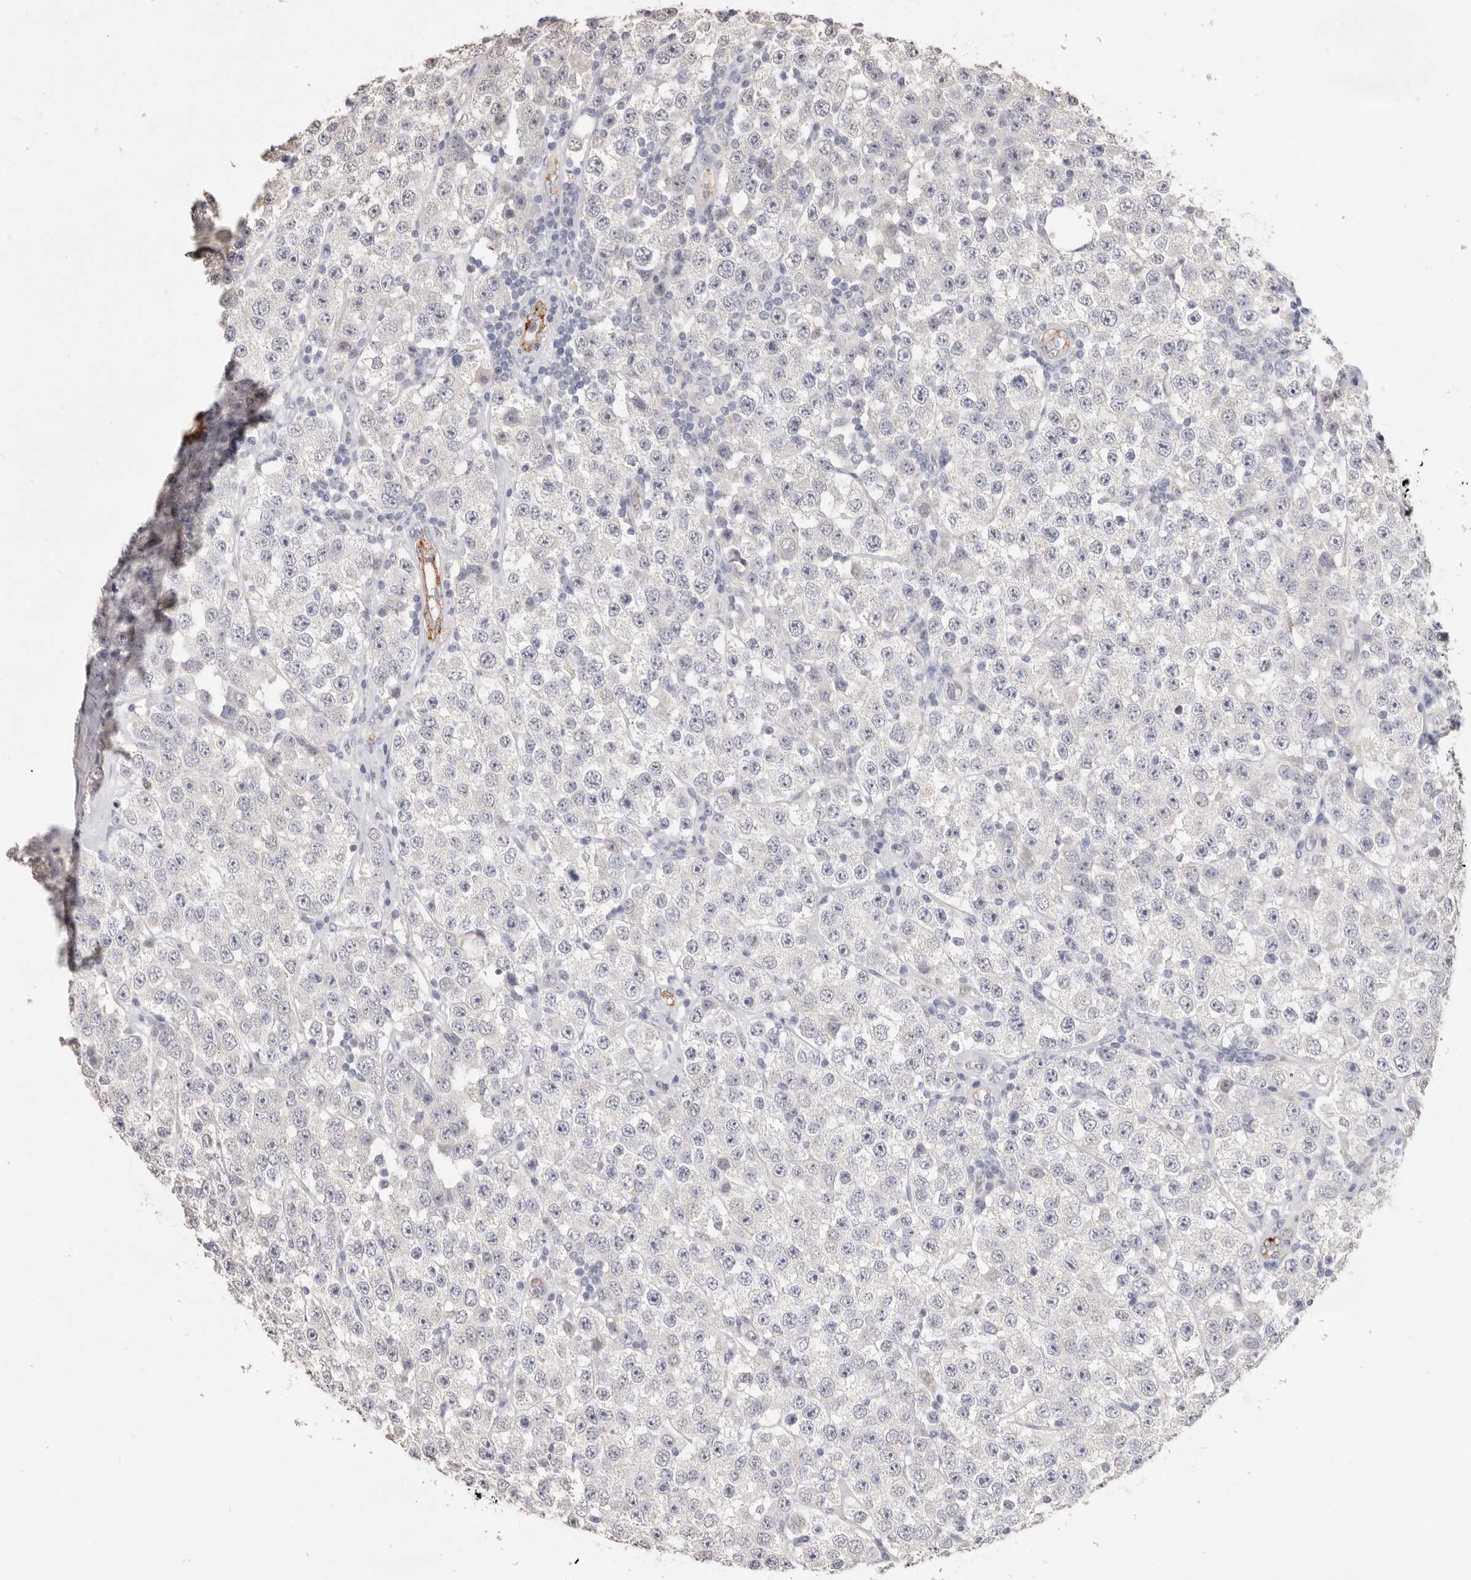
{"staining": {"intensity": "negative", "quantity": "none", "location": "none"}, "tissue": "testis cancer", "cell_type": "Tumor cells", "image_type": "cancer", "snomed": [{"axis": "morphology", "description": "Seminoma, NOS"}, {"axis": "topography", "description": "Testis"}], "caption": "This is an immunohistochemistry (IHC) histopathology image of human testis cancer. There is no staining in tumor cells.", "gene": "ZYG11B", "patient": {"sex": "male", "age": 28}}